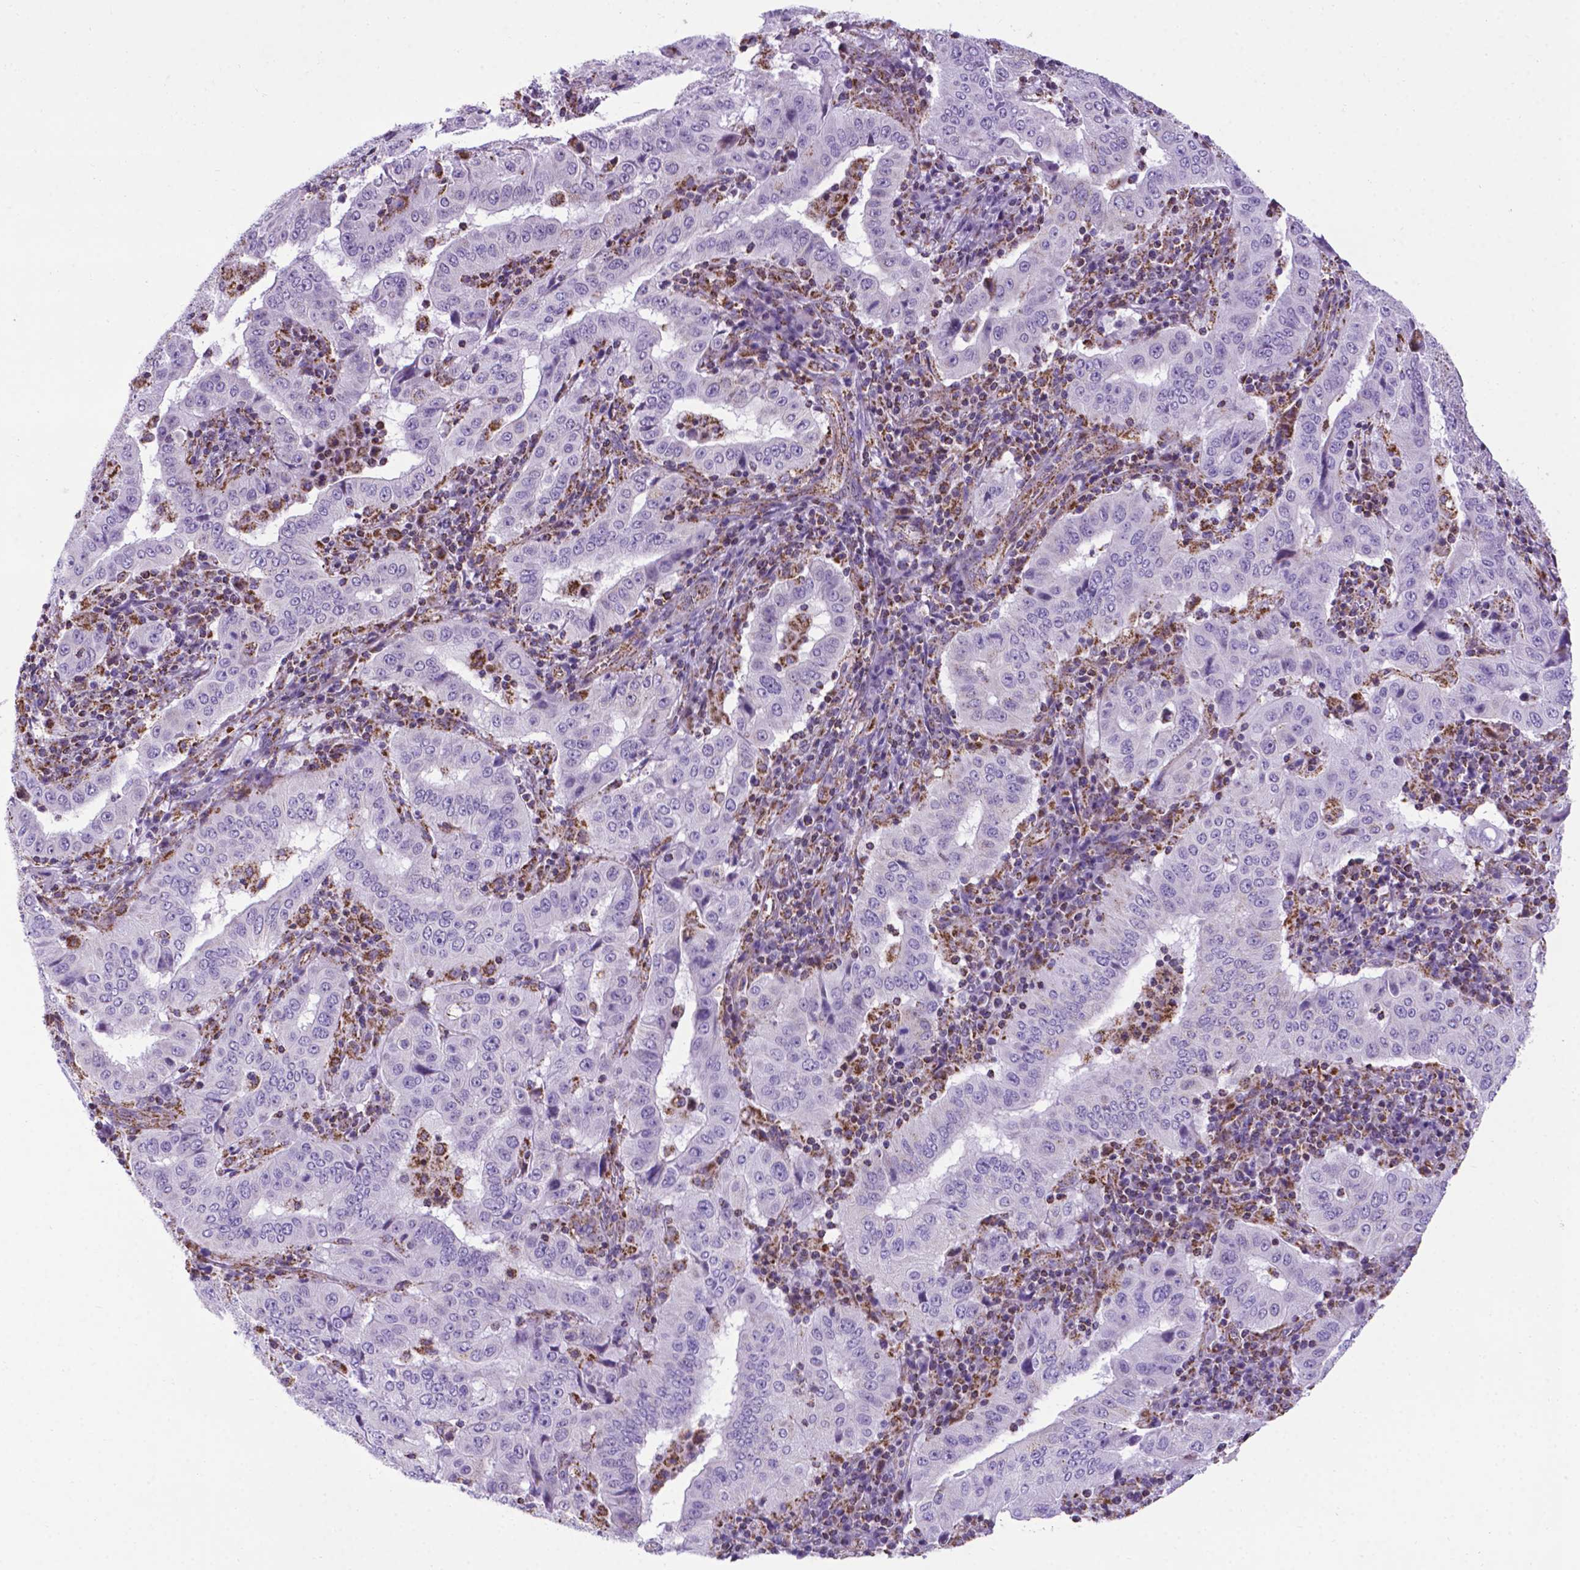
{"staining": {"intensity": "negative", "quantity": "none", "location": "none"}, "tissue": "pancreatic cancer", "cell_type": "Tumor cells", "image_type": "cancer", "snomed": [{"axis": "morphology", "description": "Adenocarcinoma, NOS"}, {"axis": "topography", "description": "Pancreas"}], "caption": "Immunohistochemistry (IHC) histopathology image of pancreatic adenocarcinoma stained for a protein (brown), which displays no positivity in tumor cells.", "gene": "POU3F3", "patient": {"sex": "male", "age": 63}}